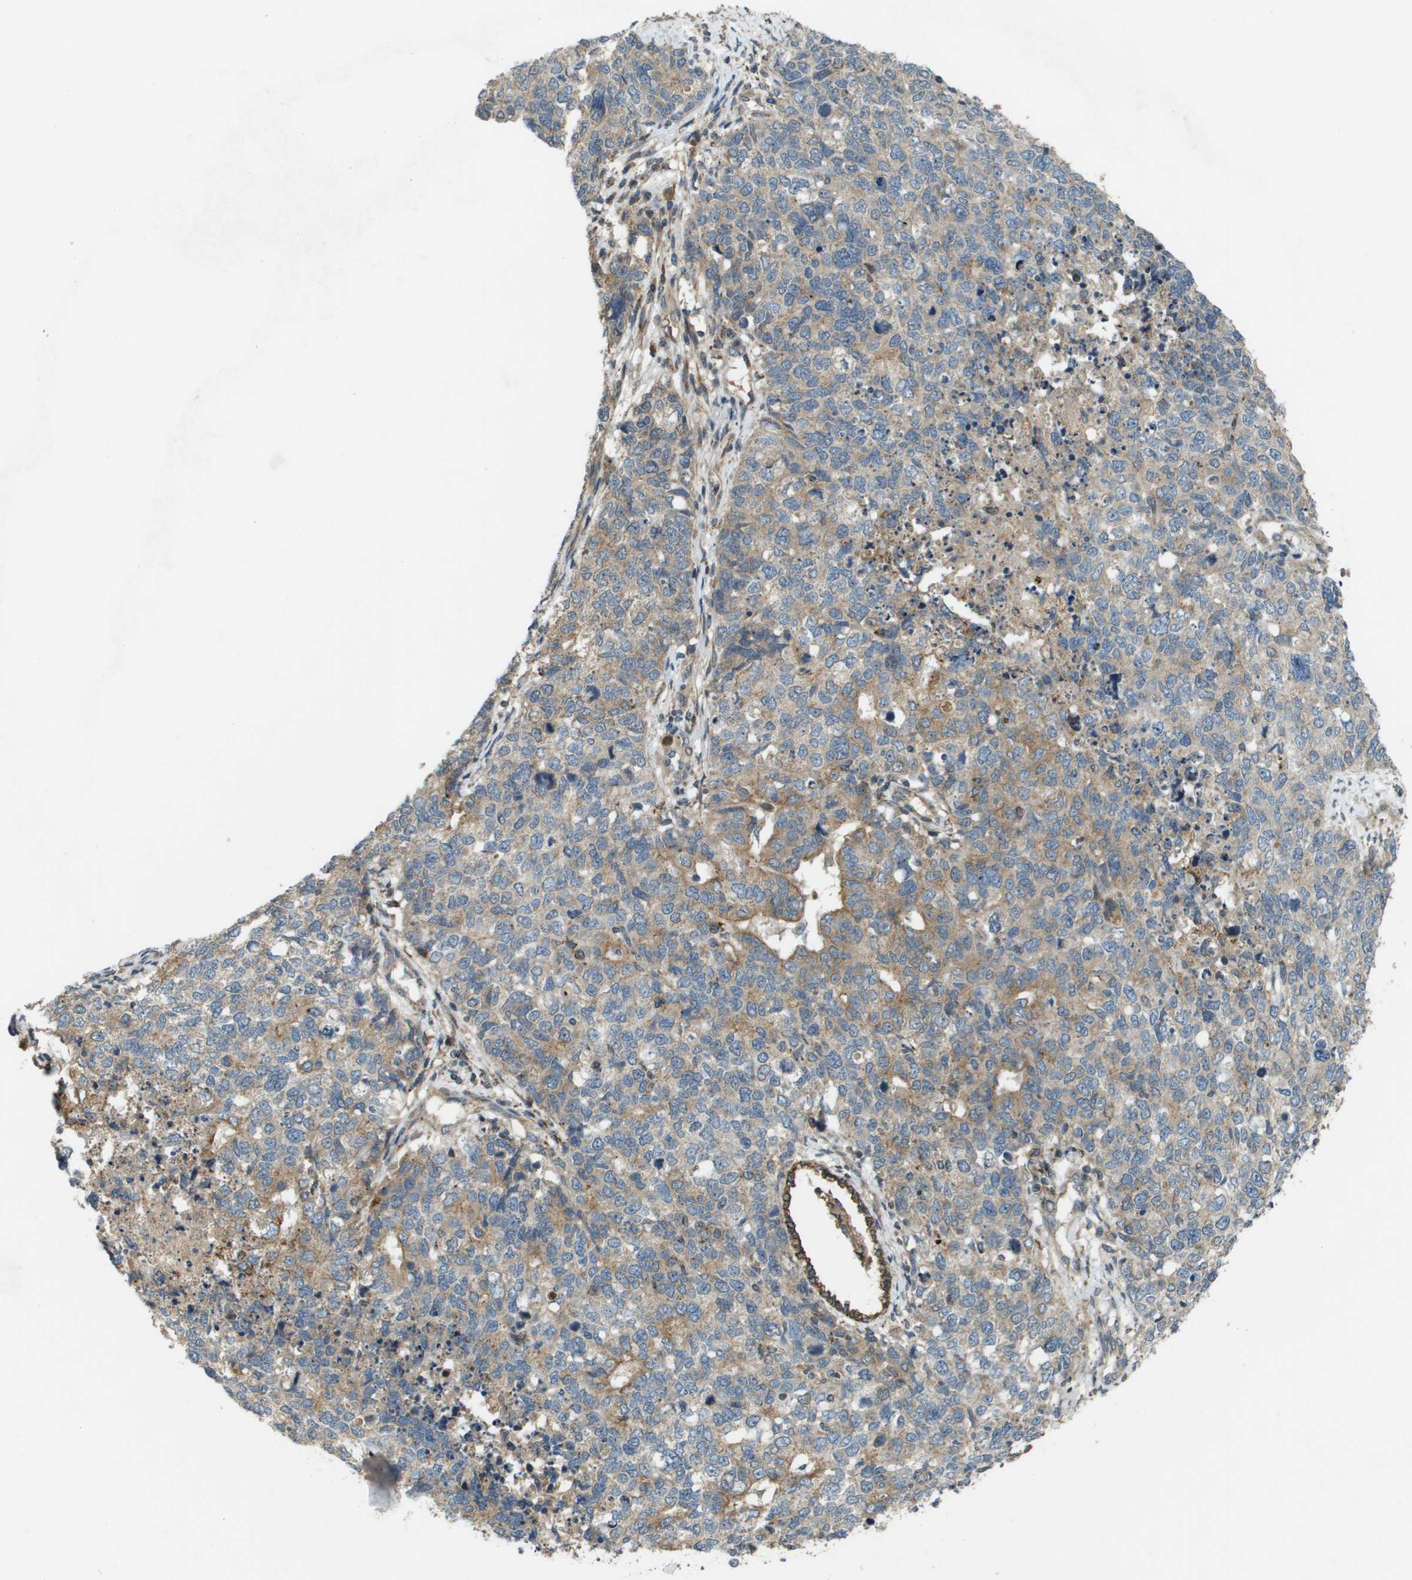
{"staining": {"intensity": "weak", "quantity": "25%-75%", "location": "cytoplasmic/membranous"}, "tissue": "cervical cancer", "cell_type": "Tumor cells", "image_type": "cancer", "snomed": [{"axis": "morphology", "description": "Squamous cell carcinoma, NOS"}, {"axis": "topography", "description": "Cervix"}], "caption": "Immunohistochemical staining of human squamous cell carcinoma (cervical) reveals weak cytoplasmic/membranous protein expression in approximately 25%-75% of tumor cells.", "gene": "CDKN2C", "patient": {"sex": "female", "age": 63}}